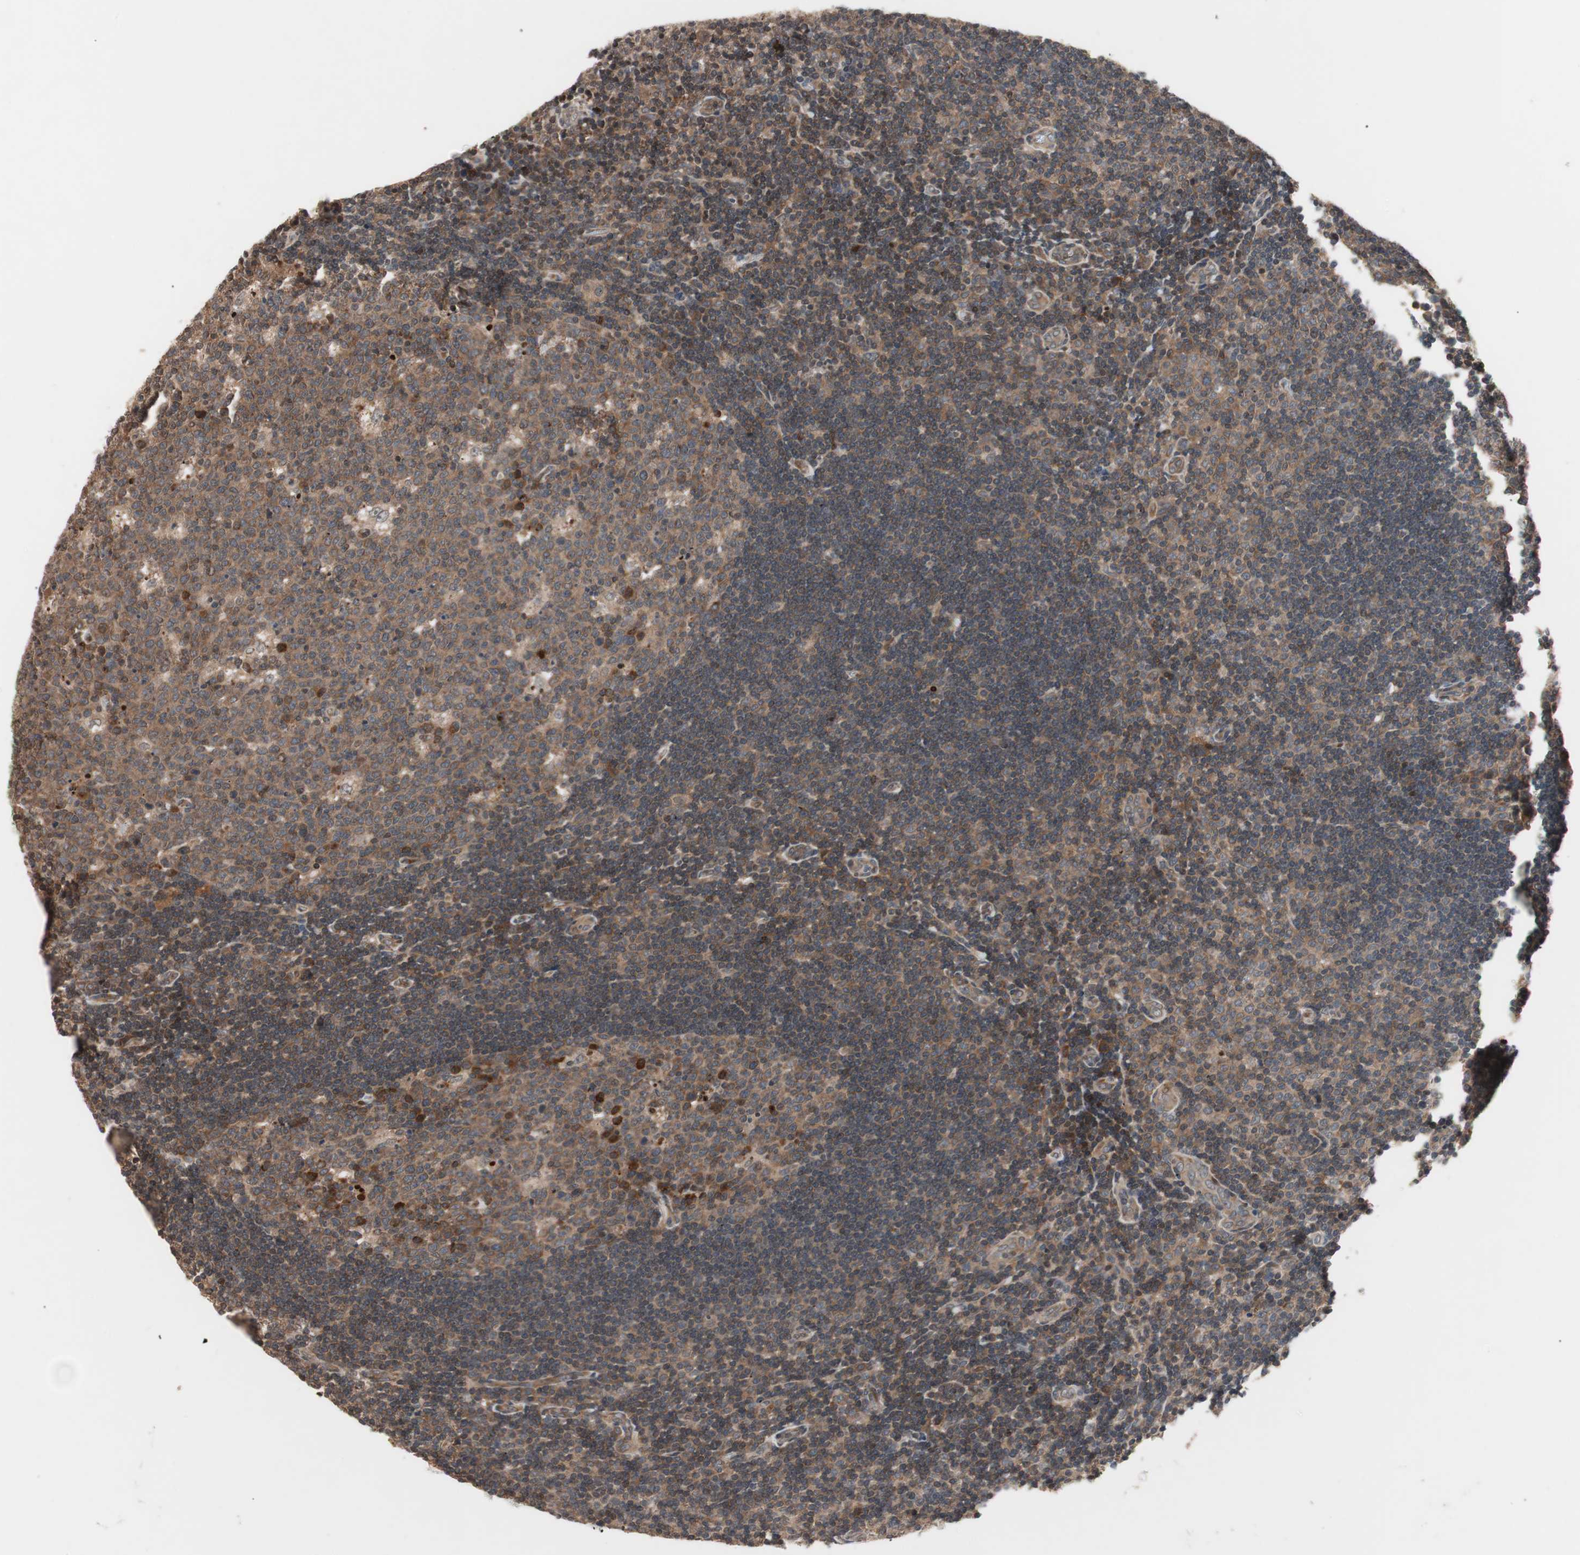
{"staining": {"intensity": "moderate", "quantity": ">75%", "location": "cytoplasmic/membranous"}, "tissue": "lymph node", "cell_type": "Germinal center cells", "image_type": "normal", "snomed": [{"axis": "morphology", "description": "Normal tissue, NOS"}, {"axis": "topography", "description": "Lymph node"}, {"axis": "topography", "description": "Salivary gland"}], "caption": "The immunohistochemical stain highlights moderate cytoplasmic/membranous positivity in germinal center cells of unremarkable lymph node. Nuclei are stained in blue.", "gene": "NF2", "patient": {"sex": "male", "age": 8}}